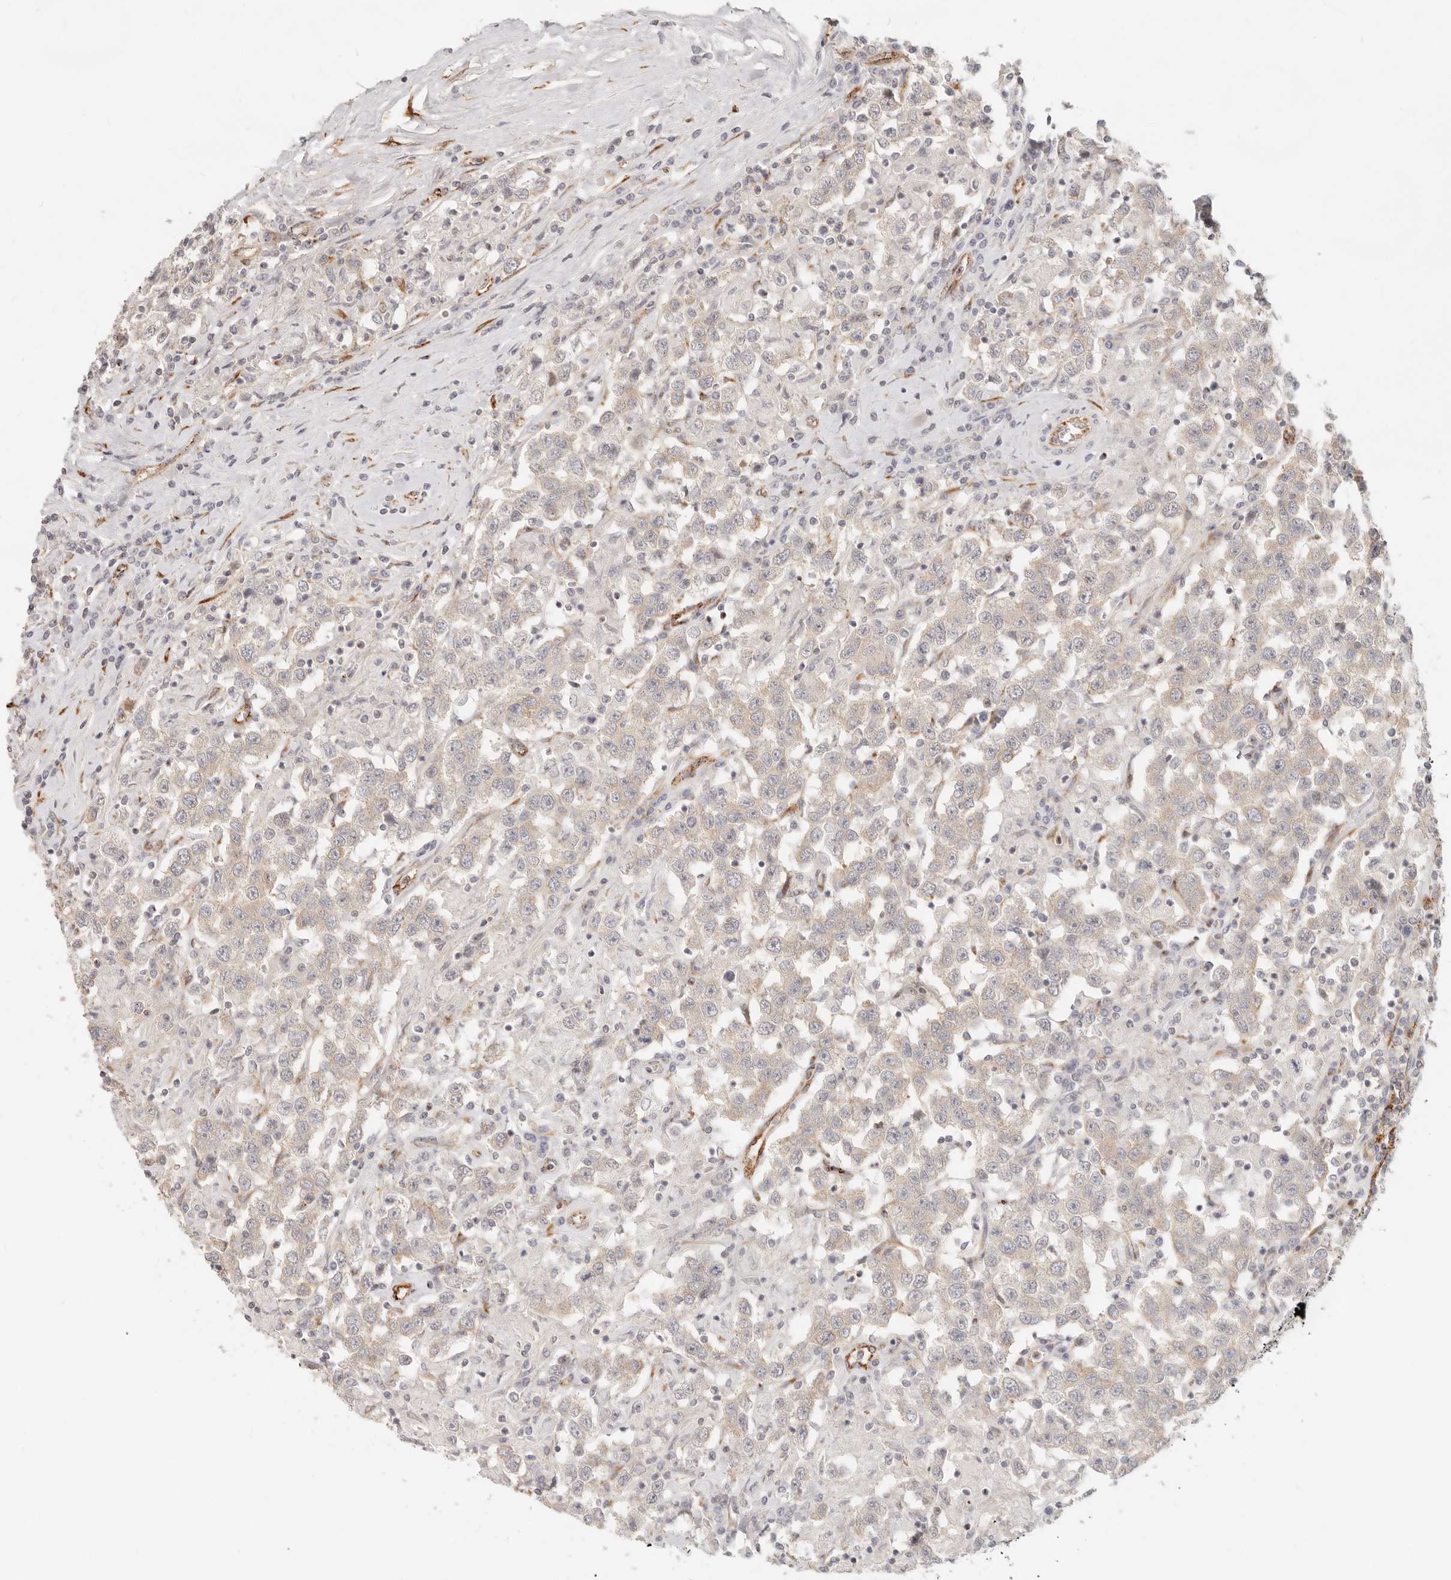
{"staining": {"intensity": "weak", "quantity": "<25%", "location": "cytoplasmic/membranous"}, "tissue": "testis cancer", "cell_type": "Tumor cells", "image_type": "cancer", "snomed": [{"axis": "morphology", "description": "Seminoma, NOS"}, {"axis": "topography", "description": "Testis"}], "caption": "IHC micrograph of human testis cancer (seminoma) stained for a protein (brown), which demonstrates no expression in tumor cells.", "gene": "SASS6", "patient": {"sex": "male", "age": 41}}